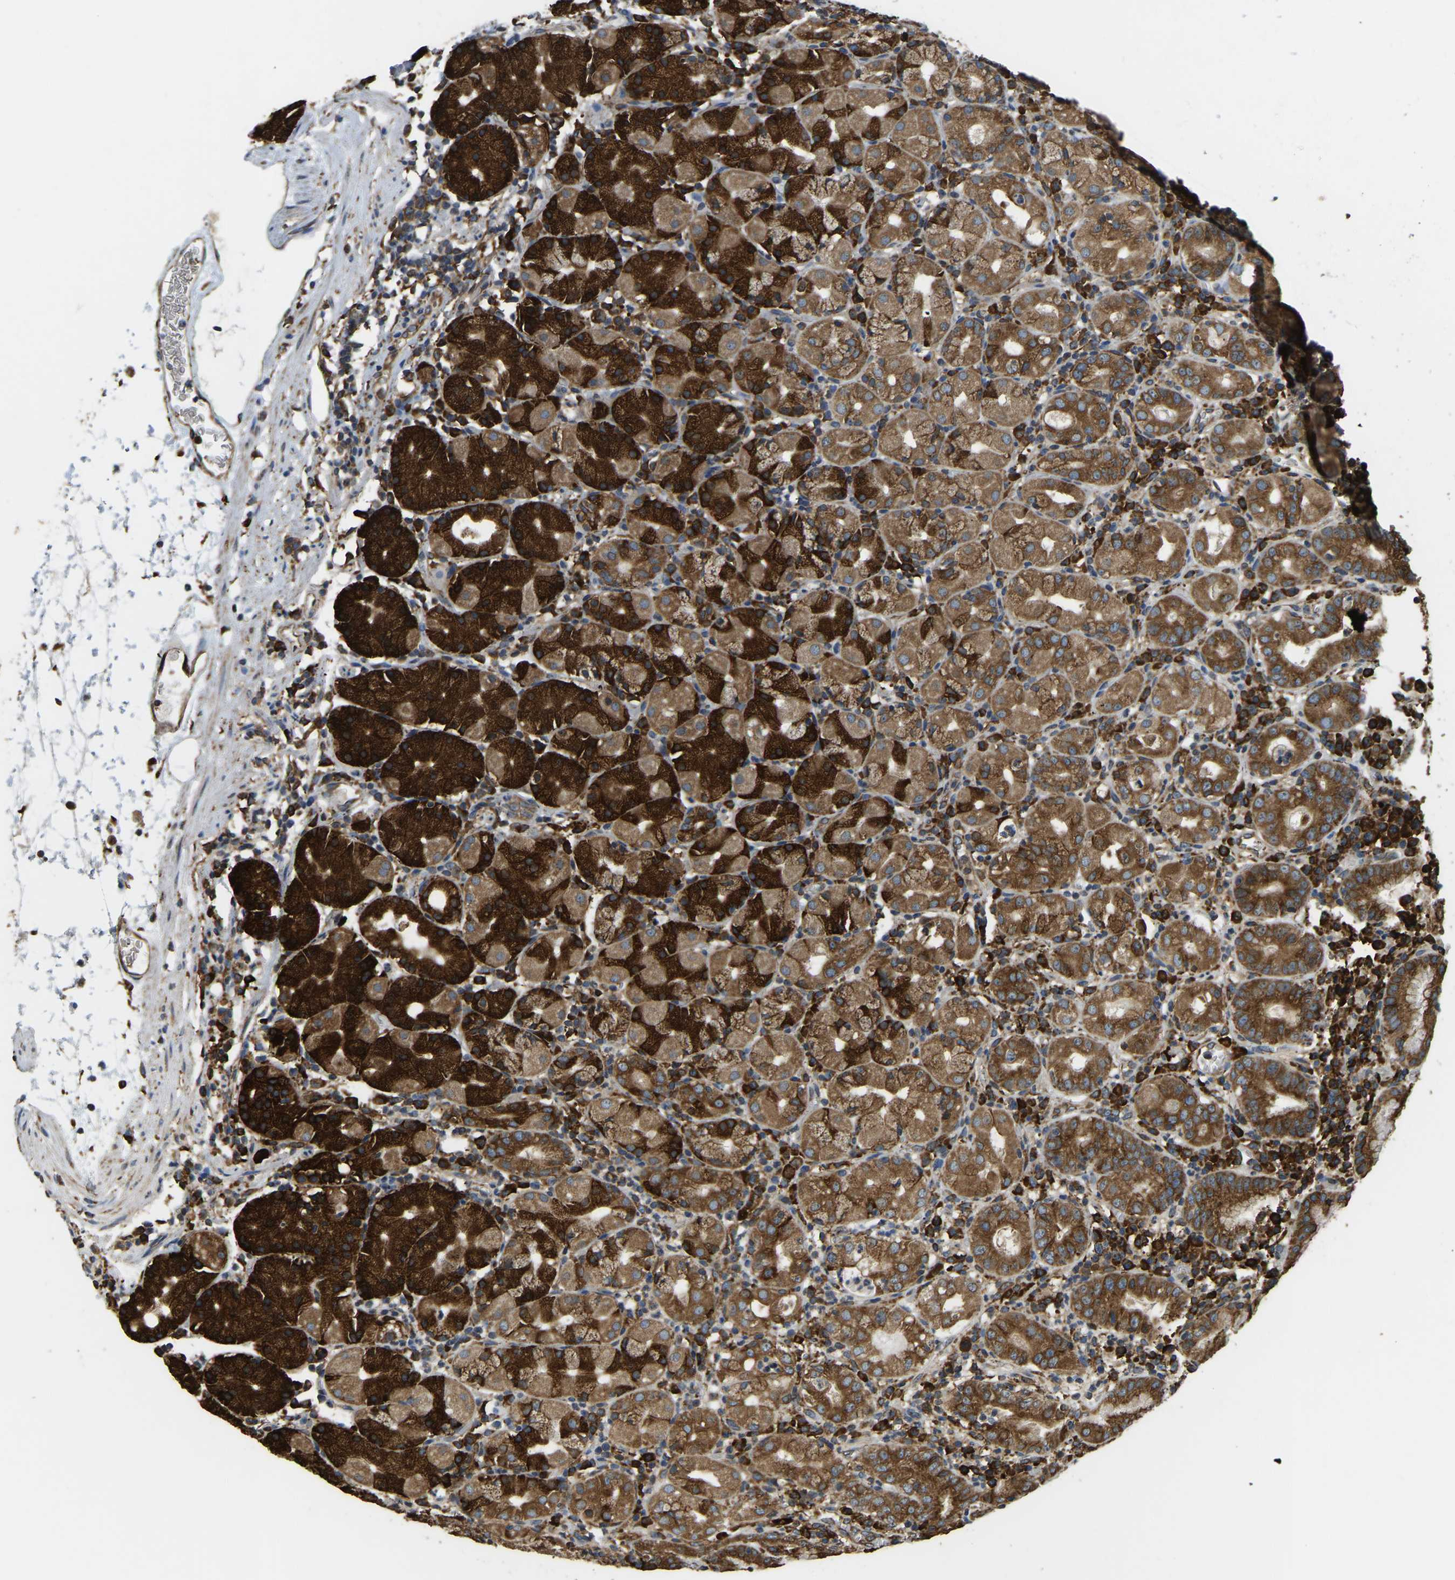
{"staining": {"intensity": "strong", "quantity": ">75%", "location": "cytoplasmic/membranous"}, "tissue": "stomach", "cell_type": "Glandular cells", "image_type": "normal", "snomed": [{"axis": "morphology", "description": "Normal tissue, NOS"}, {"axis": "topography", "description": "Stomach"}, {"axis": "topography", "description": "Stomach, lower"}], "caption": "Immunohistochemical staining of benign human stomach reveals high levels of strong cytoplasmic/membranous positivity in about >75% of glandular cells.", "gene": "RNF115", "patient": {"sex": "female", "age": 75}}